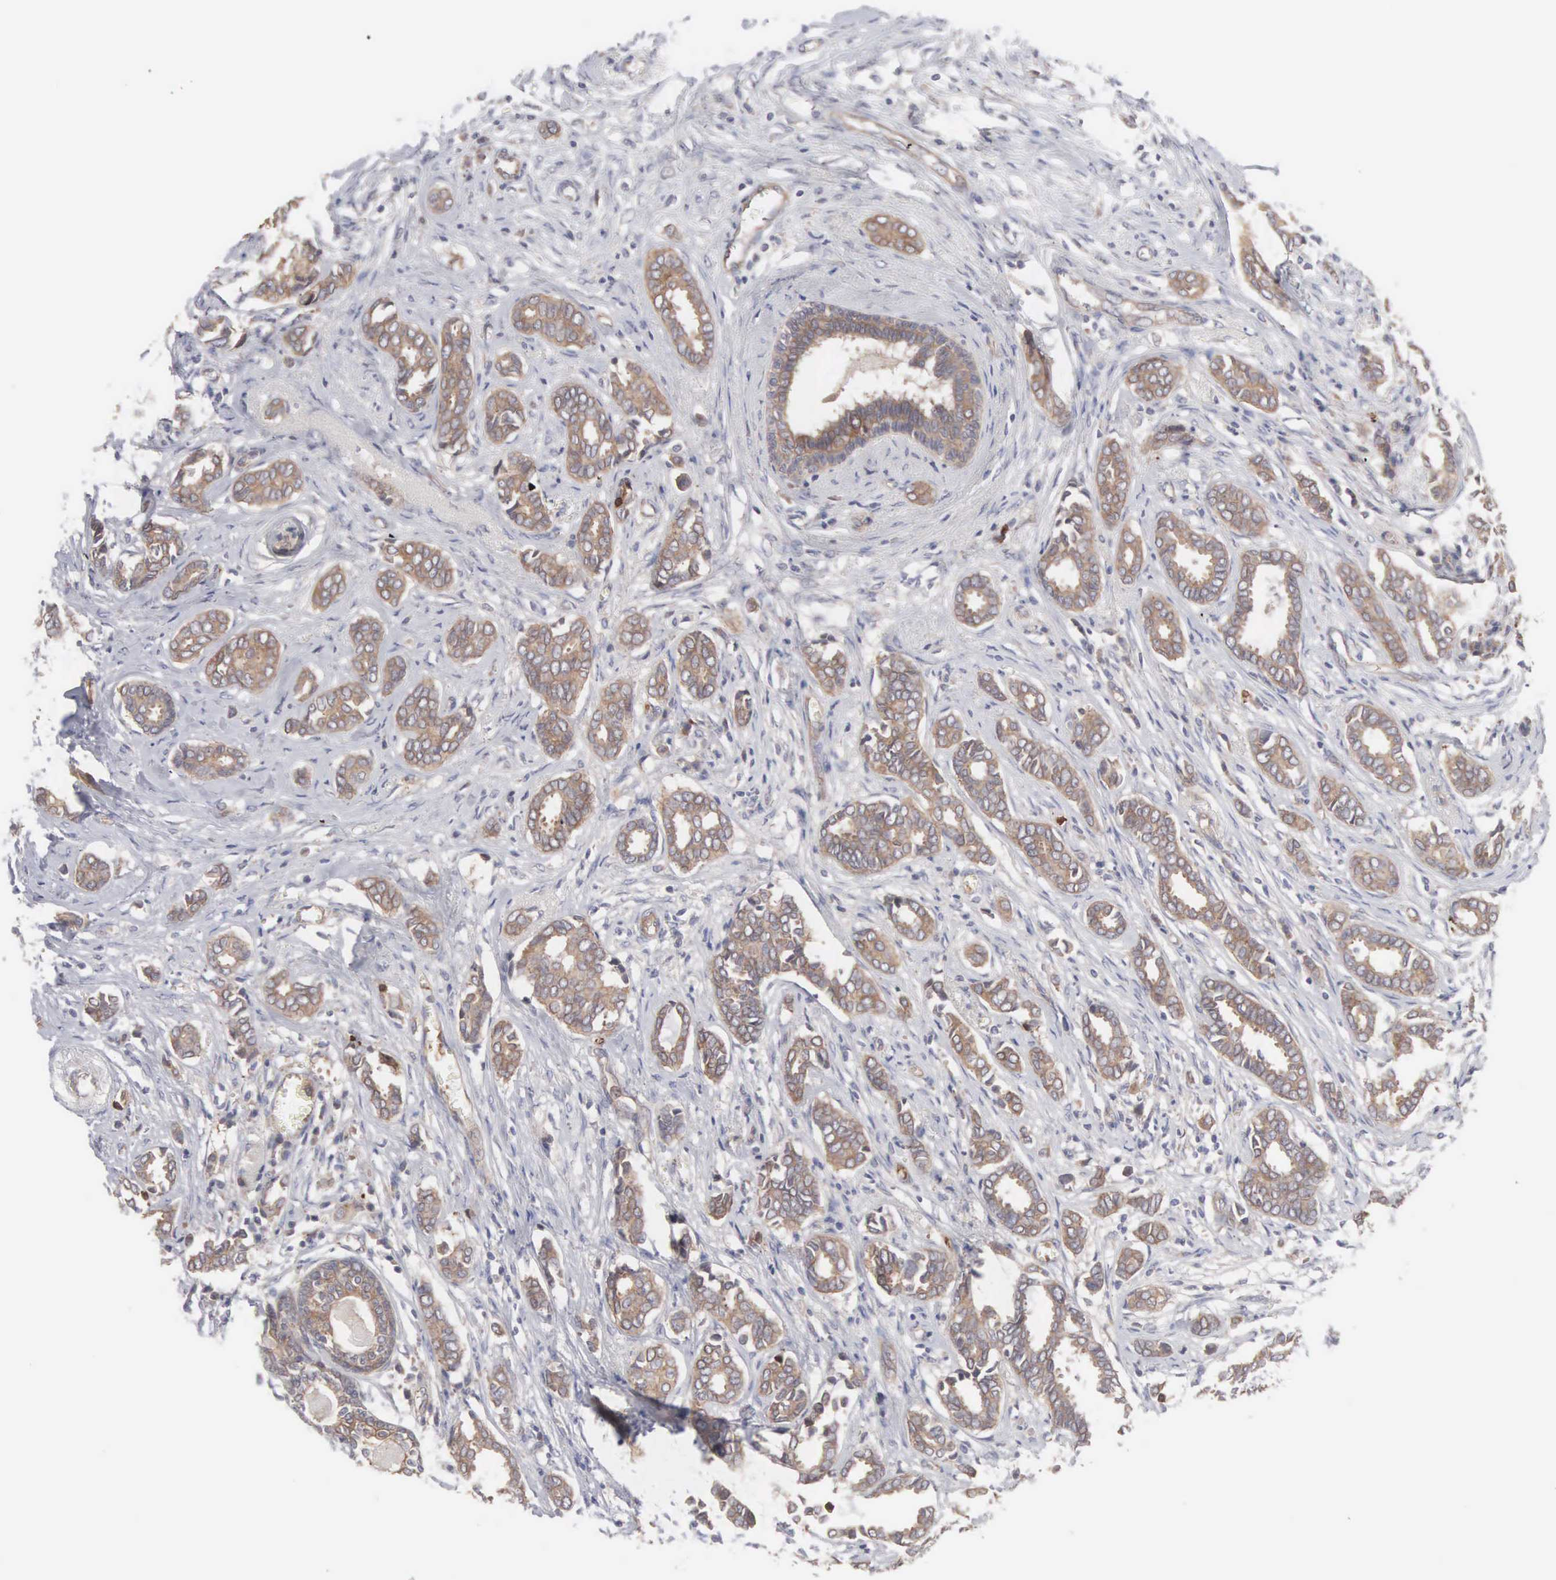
{"staining": {"intensity": "moderate", "quantity": ">75%", "location": "cytoplasmic/membranous"}, "tissue": "breast cancer", "cell_type": "Tumor cells", "image_type": "cancer", "snomed": [{"axis": "morphology", "description": "Duct carcinoma"}, {"axis": "topography", "description": "Breast"}], "caption": "Protein expression analysis of breast cancer (infiltrating ductal carcinoma) displays moderate cytoplasmic/membranous expression in approximately >75% of tumor cells.", "gene": "INF2", "patient": {"sex": "female", "age": 50}}